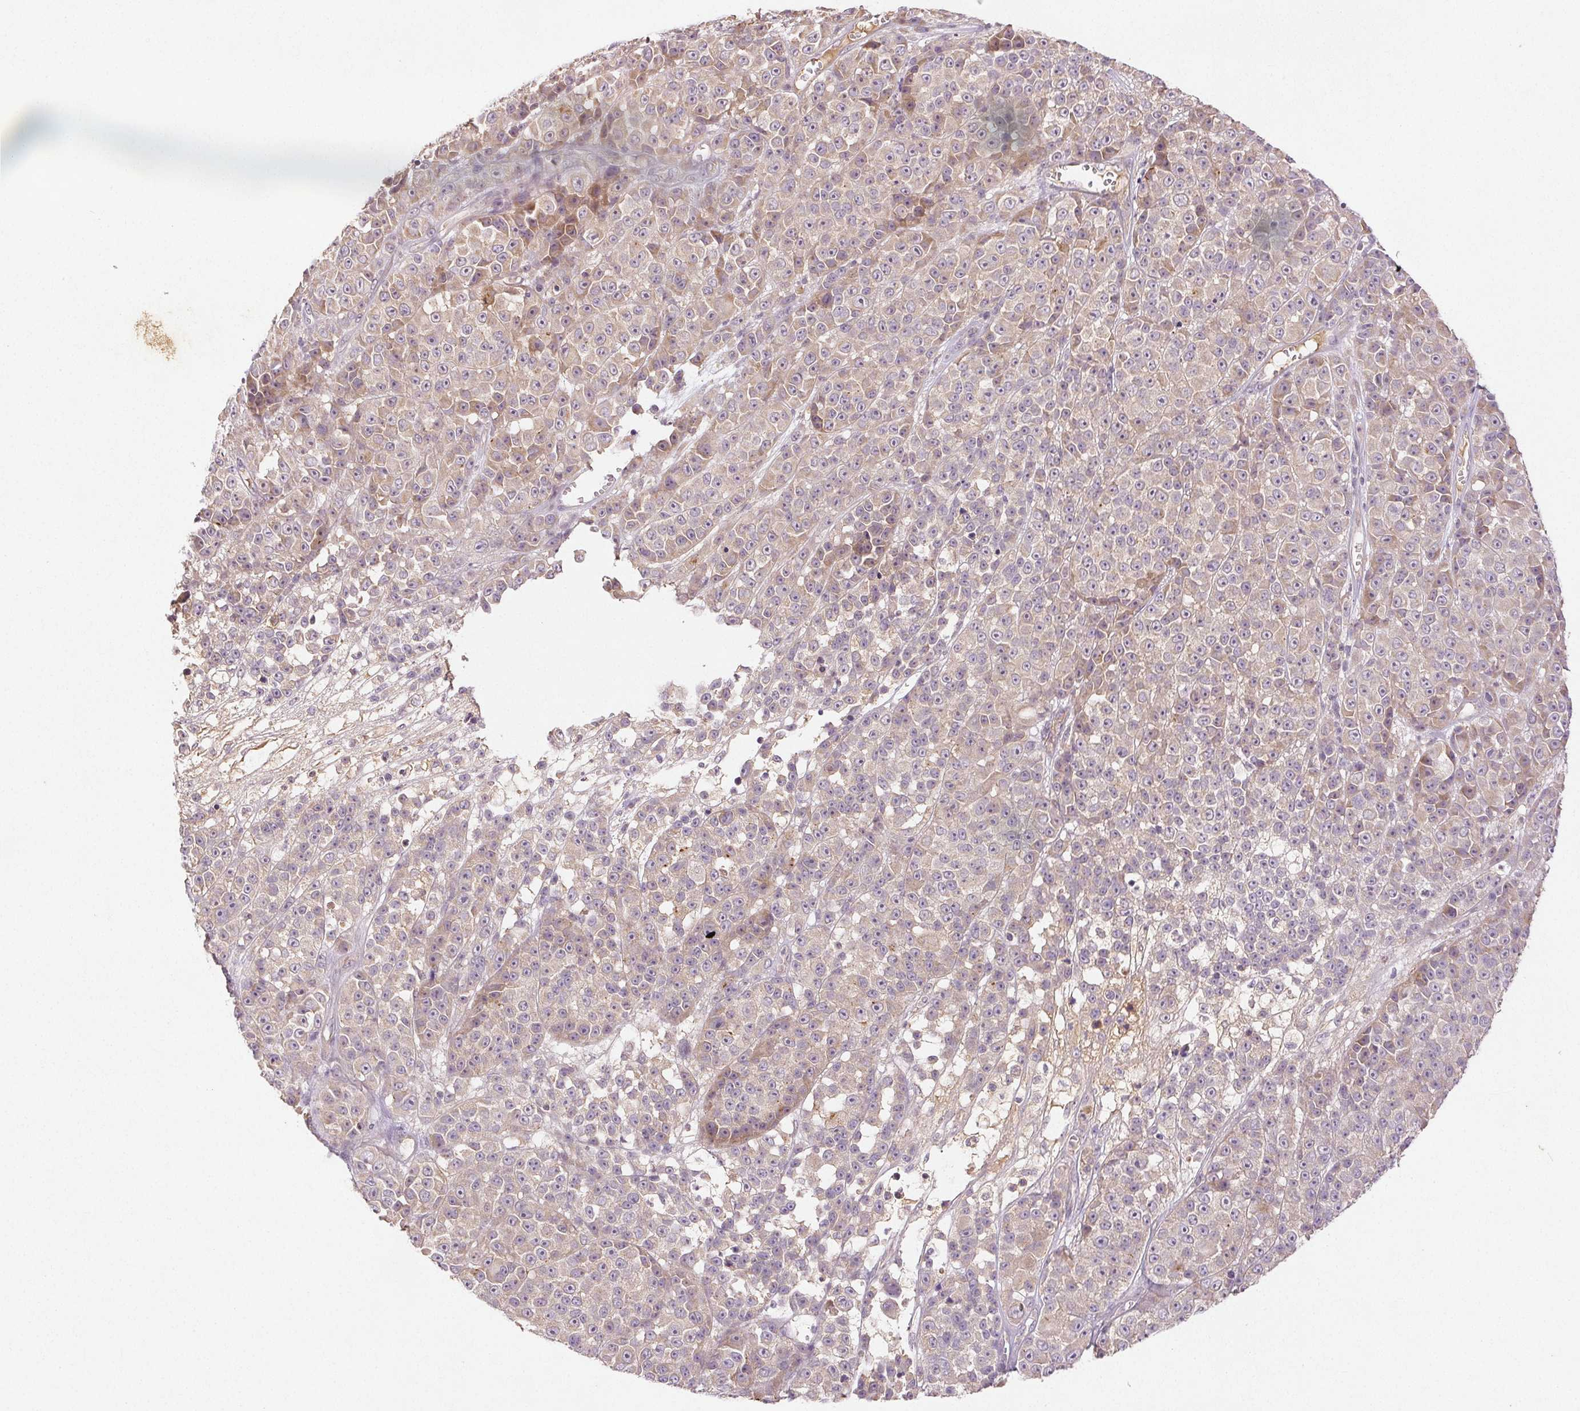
{"staining": {"intensity": "negative", "quantity": "none", "location": "none"}, "tissue": "melanoma", "cell_type": "Tumor cells", "image_type": "cancer", "snomed": [{"axis": "morphology", "description": "Malignant melanoma, NOS"}, {"axis": "topography", "description": "Skin"}, {"axis": "topography", "description": "Skin of back"}], "caption": "Photomicrograph shows no significant protein positivity in tumor cells of malignant melanoma. (Brightfield microscopy of DAB (3,3'-diaminobenzidine) immunohistochemistry at high magnification).", "gene": "YIF1B", "patient": {"sex": "male", "age": 91}}